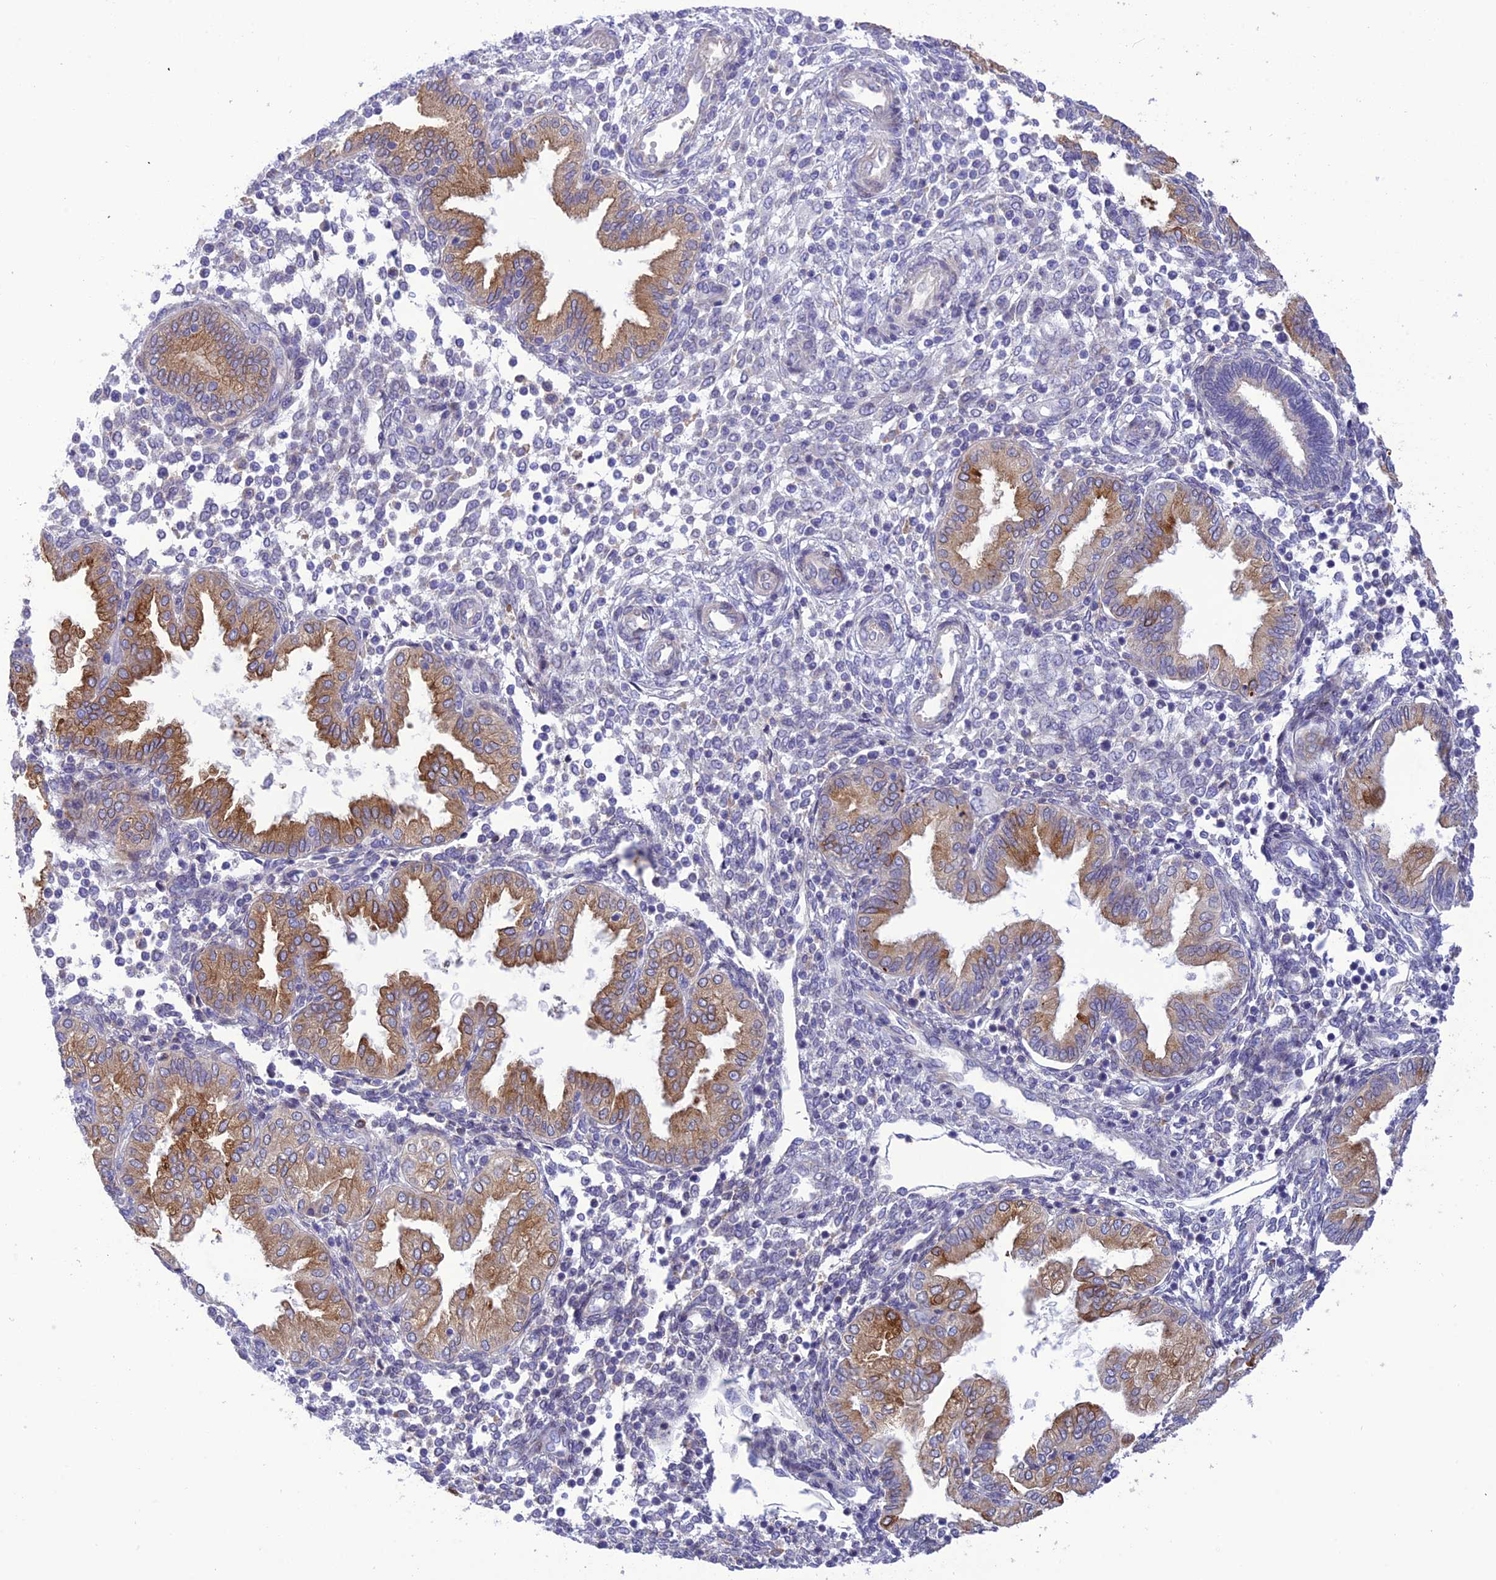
{"staining": {"intensity": "strong", "quantity": "<25%", "location": "cytoplasmic/membranous"}, "tissue": "endometrium", "cell_type": "Cells in endometrial stroma", "image_type": "normal", "snomed": [{"axis": "morphology", "description": "Normal tissue, NOS"}, {"axis": "topography", "description": "Endometrium"}], "caption": "High-magnification brightfield microscopy of benign endometrium stained with DAB (brown) and counterstained with hematoxylin (blue). cells in endometrial stroma exhibit strong cytoplasmic/membranous staining is identified in about<25% of cells. Using DAB (3,3'-diaminobenzidine) (brown) and hematoxylin (blue) stains, captured at high magnification using brightfield microscopy.", "gene": "JMY", "patient": {"sex": "female", "age": 53}}